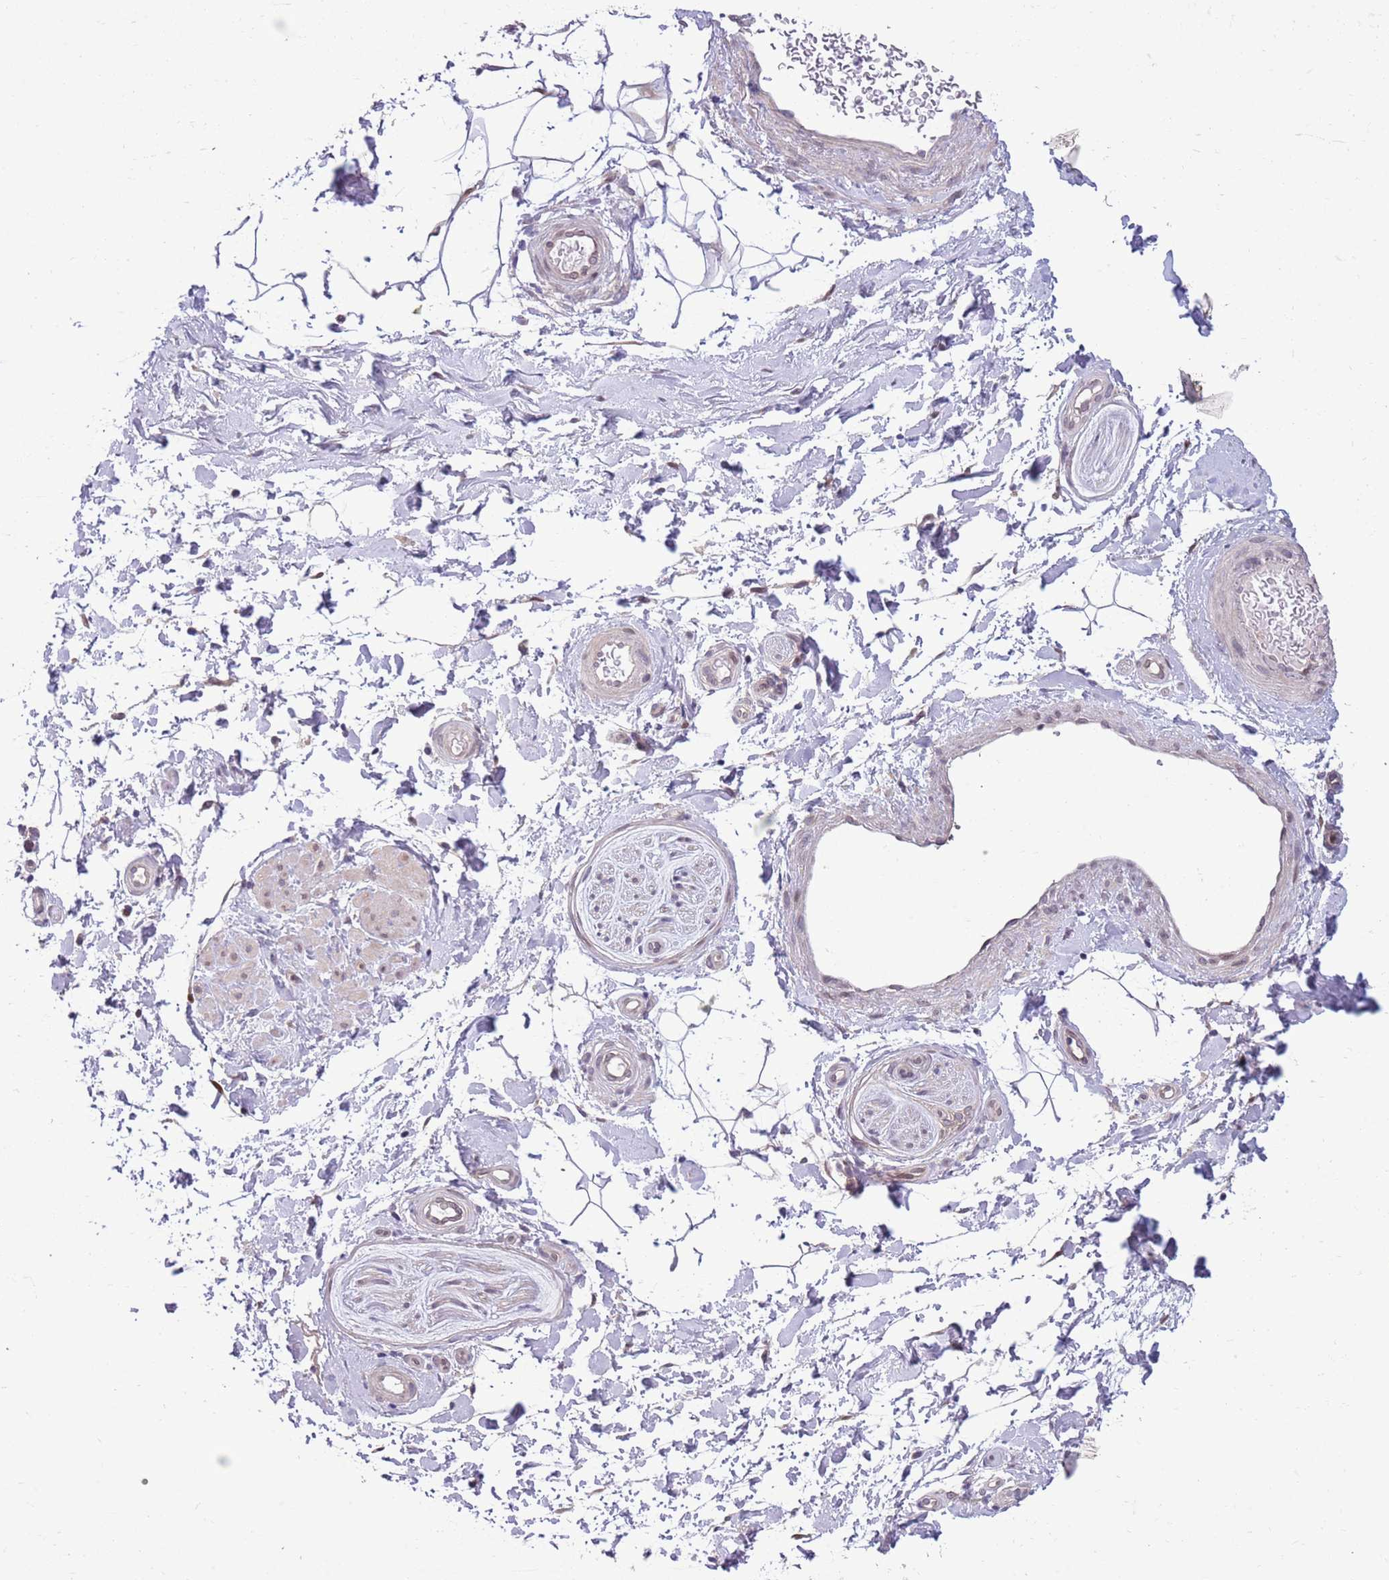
{"staining": {"intensity": "negative", "quantity": "none", "location": "none"}, "tissue": "adipose tissue", "cell_type": "Adipocytes", "image_type": "normal", "snomed": [{"axis": "morphology", "description": "Normal tissue, NOS"}, {"axis": "topography", "description": "Soft tissue"}, {"axis": "topography", "description": "Adipose tissue"}, {"axis": "topography", "description": "Vascular tissue"}, {"axis": "topography", "description": "Peripheral nerve tissue"}], "caption": "Immunohistochemistry of unremarkable adipose tissue shows no expression in adipocytes.", "gene": "CCND2", "patient": {"sex": "male", "age": 74}}